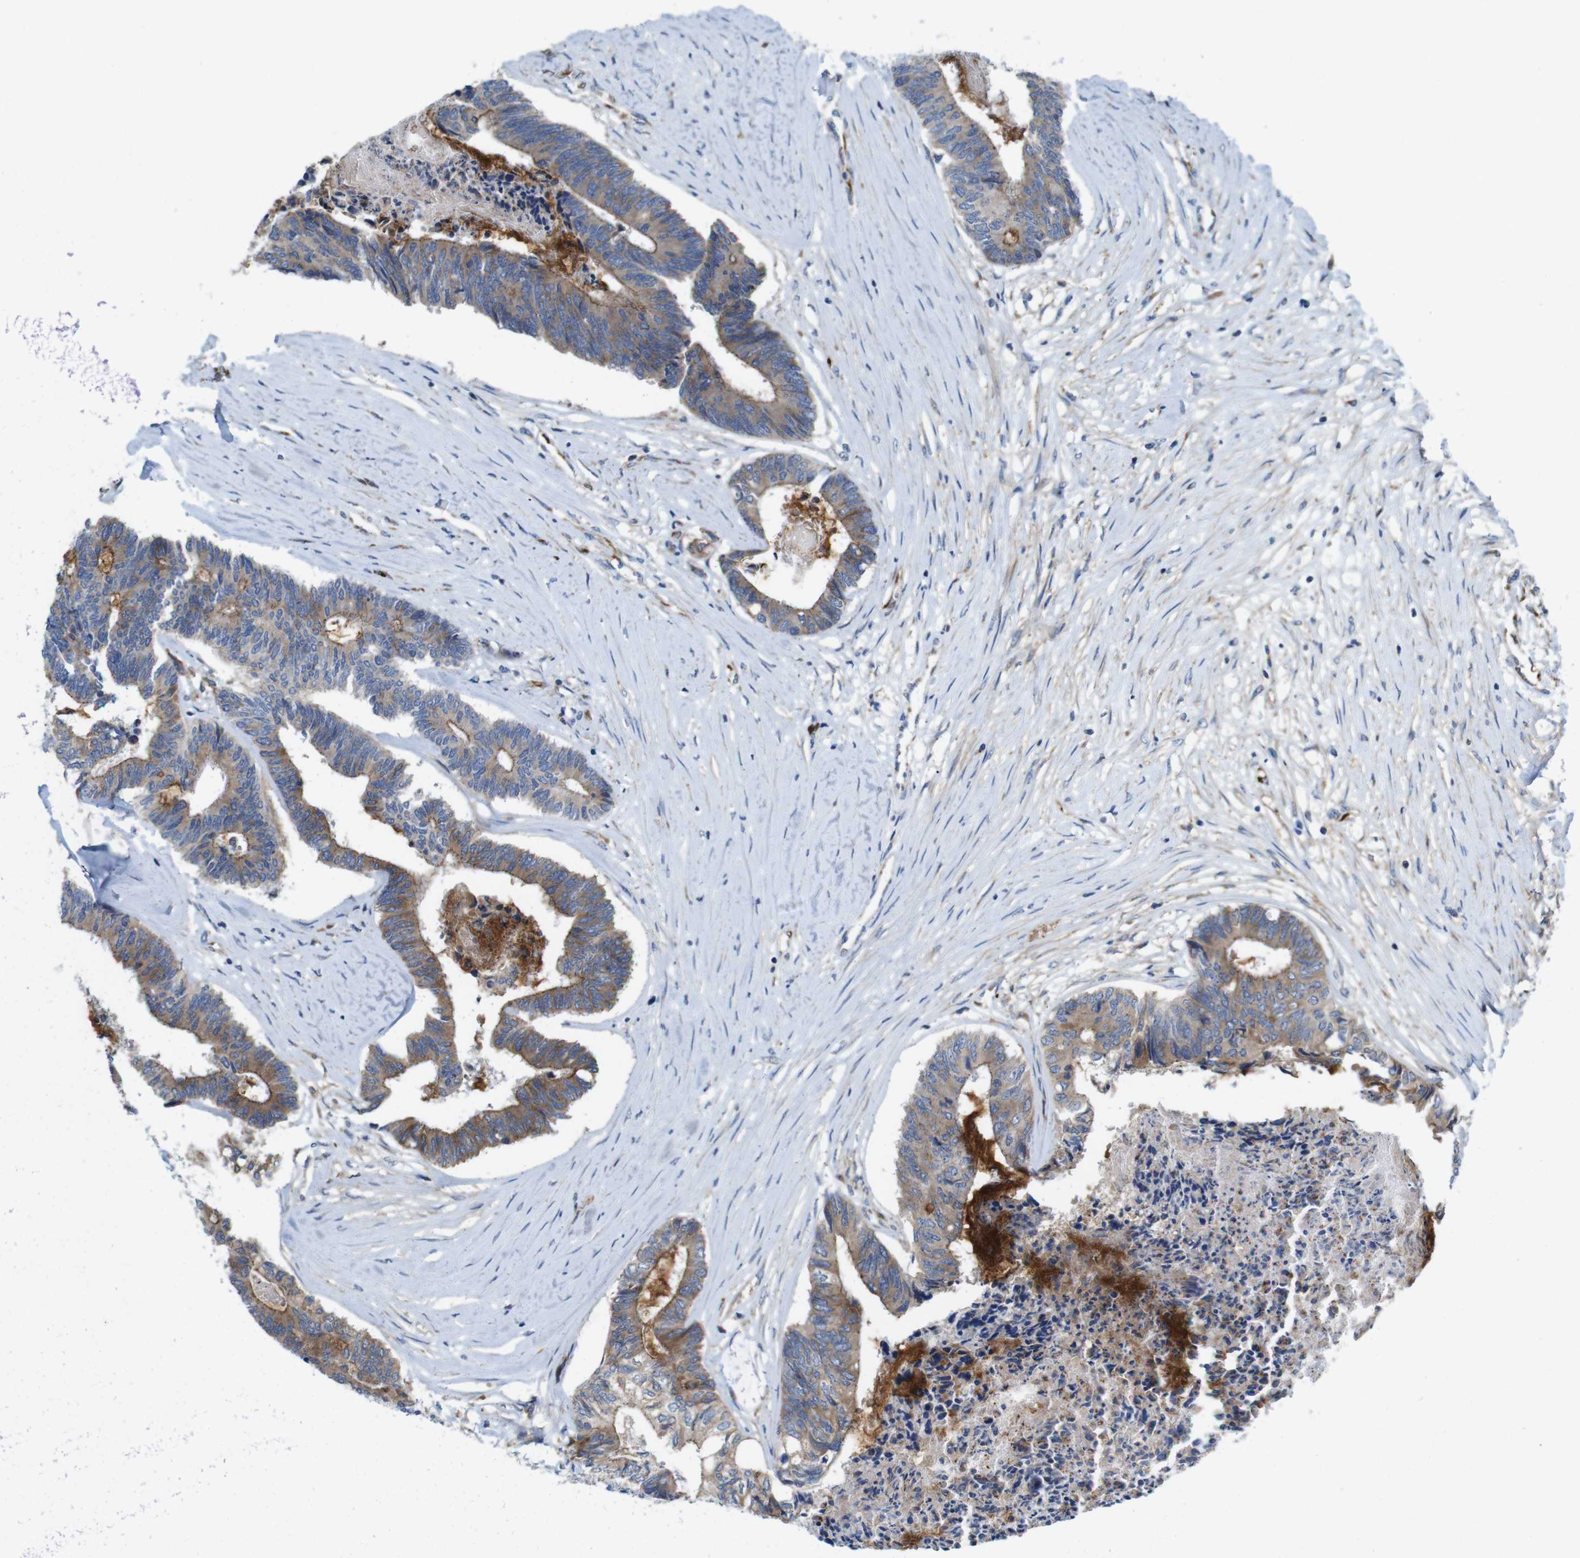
{"staining": {"intensity": "moderate", "quantity": ">75%", "location": "cytoplasmic/membranous"}, "tissue": "colorectal cancer", "cell_type": "Tumor cells", "image_type": "cancer", "snomed": [{"axis": "morphology", "description": "Adenocarcinoma, NOS"}, {"axis": "topography", "description": "Rectum"}], "caption": "Immunohistochemistry (IHC) of human colorectal adenocarcinoma shows medium levels of moderate cytoplasmic/membranous expression in approximately >75% of tumor cells.", "gene": "EFCAB14", "patient": {"sex": "male", "age": 63}}